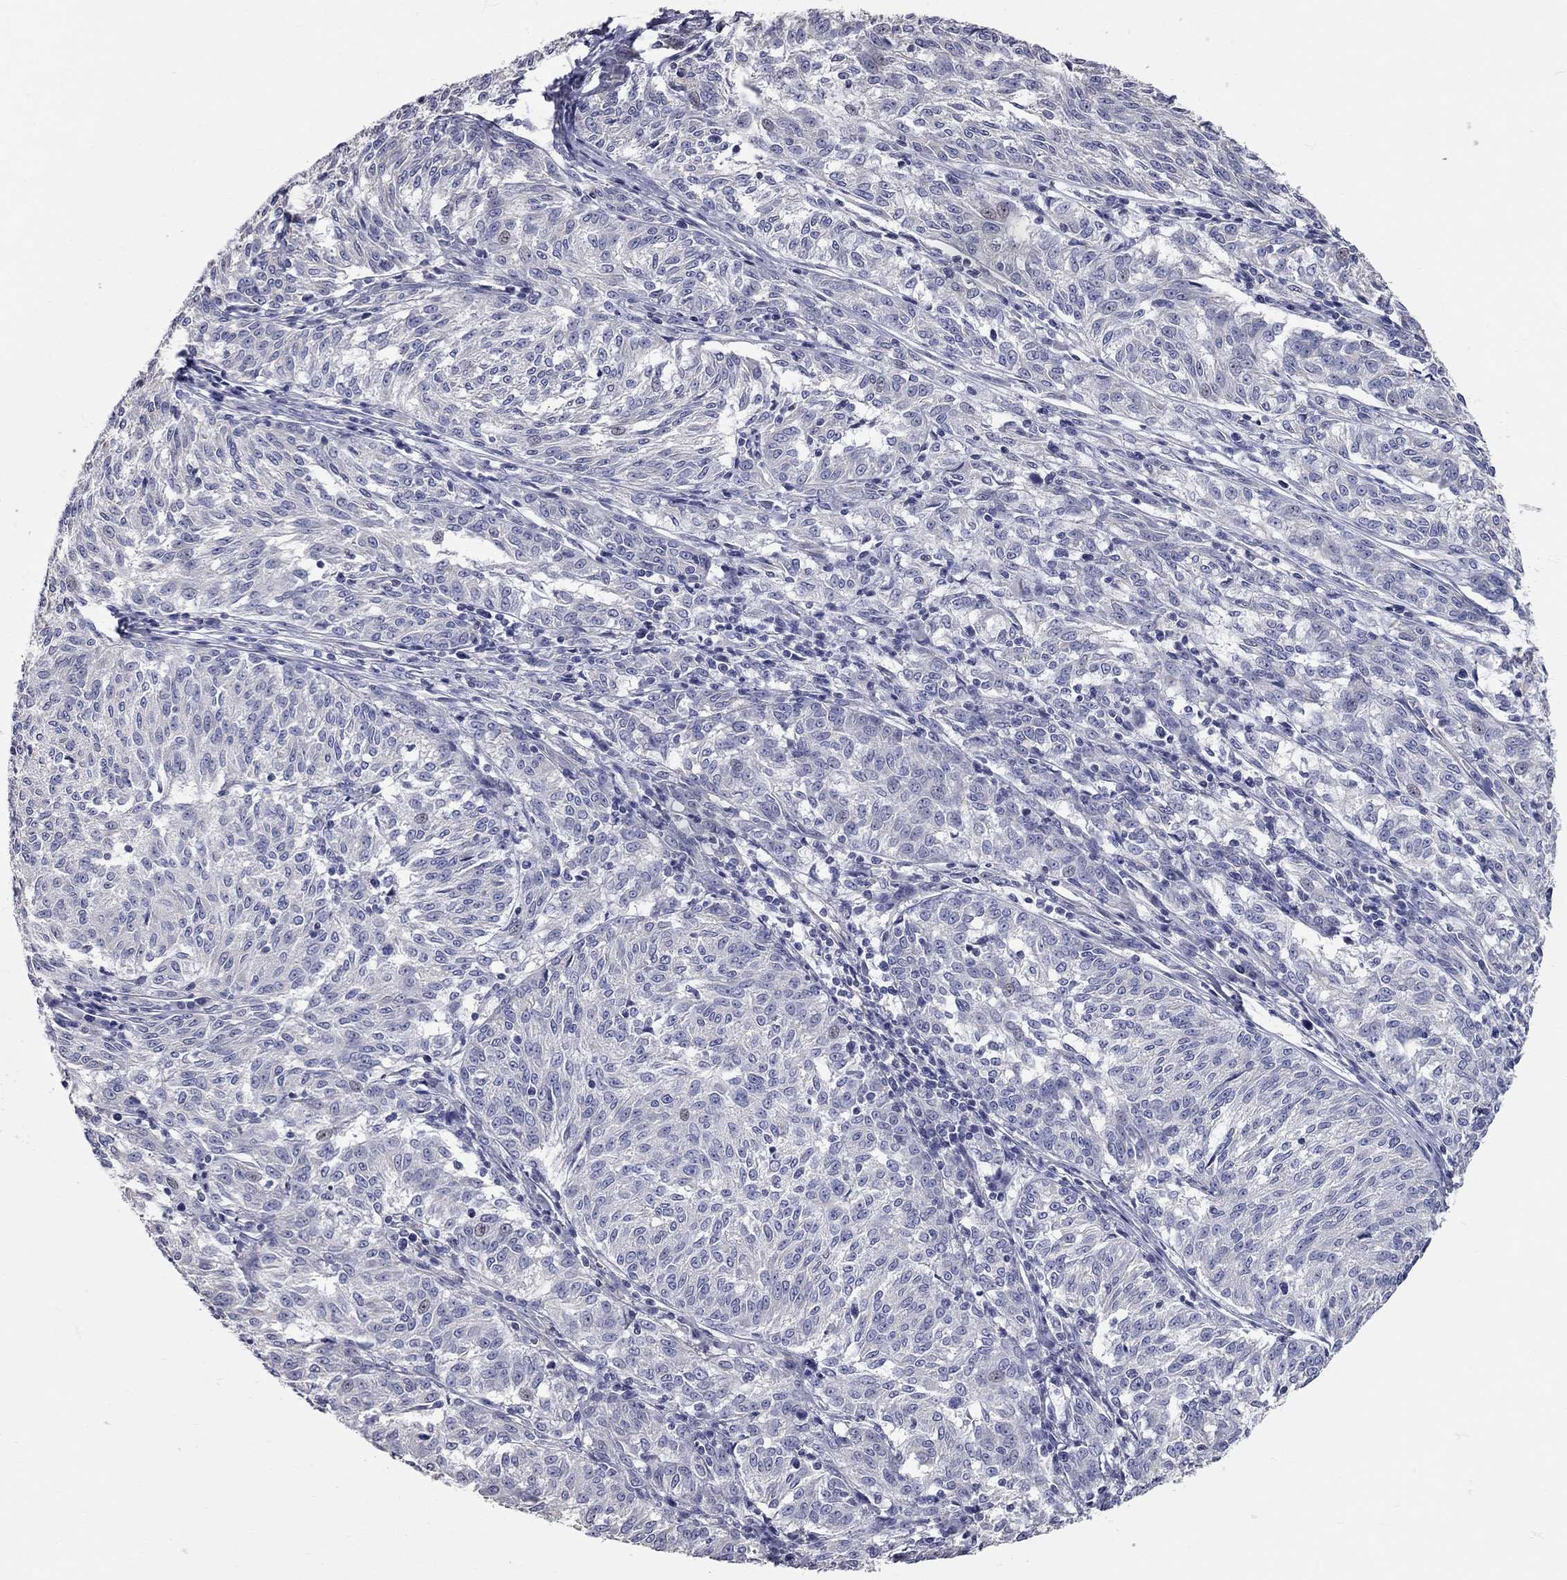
{"staining": {"intensity": "negative", "quantity": "none", "location": "none"}, "tissue": "melanoma", "cell_type": "Tumor cells", "image_type": "cancer", "snomed": [{"axis": "morphology", "description": "Malignant melanoma, NOS"}, {"axis": "topography", "description": "Skin"}], "caption": "Immunohistochemistry (IHC) of human malignant melanoma displays no positivity in tumor cells.", "gene": "C10orf90", "patient": {"sex": "female", "age": 72}}